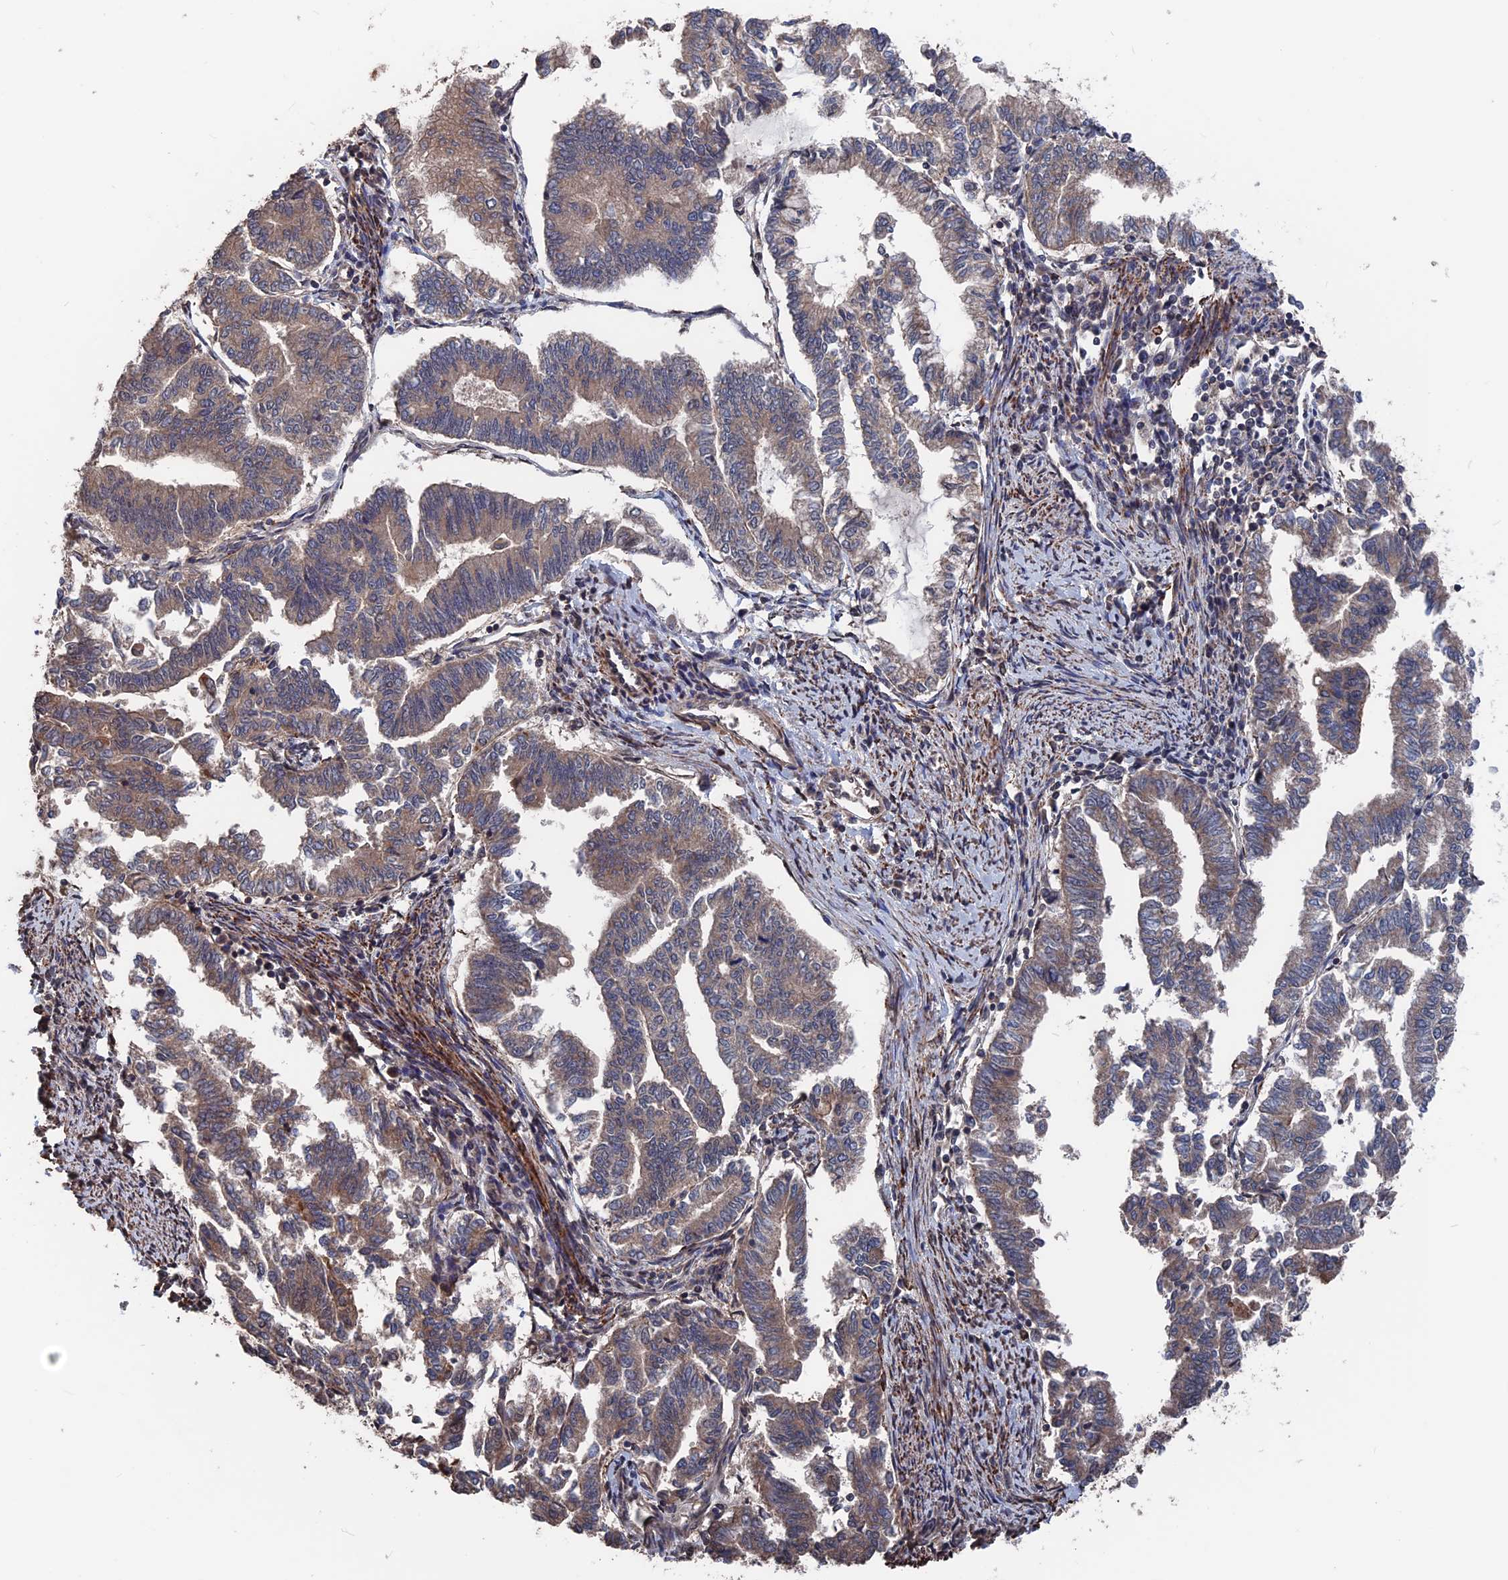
{"staining": {"intensity": "weak", "quantity": "25%-75%", "location": "cytoplasmic/membranous"}, "tissue": "endometrial cancer", "cell_type": "Tumor cells", "image_type": "cancer", "snomed": [{"axis": "morphology", "description": "Adenocarcinoma, NOS"}, {"axis": "topography", "description": "Endometrium"}], "caption": "There is low levels of weak cytoplasmic/membranous expression in tumor cells of adenocarcinoma (endometrial), as demonstrated by immunohistochemical staining (brown color).", "gene": "PDE12", "patient": {"sex": "female", "age": 79}}